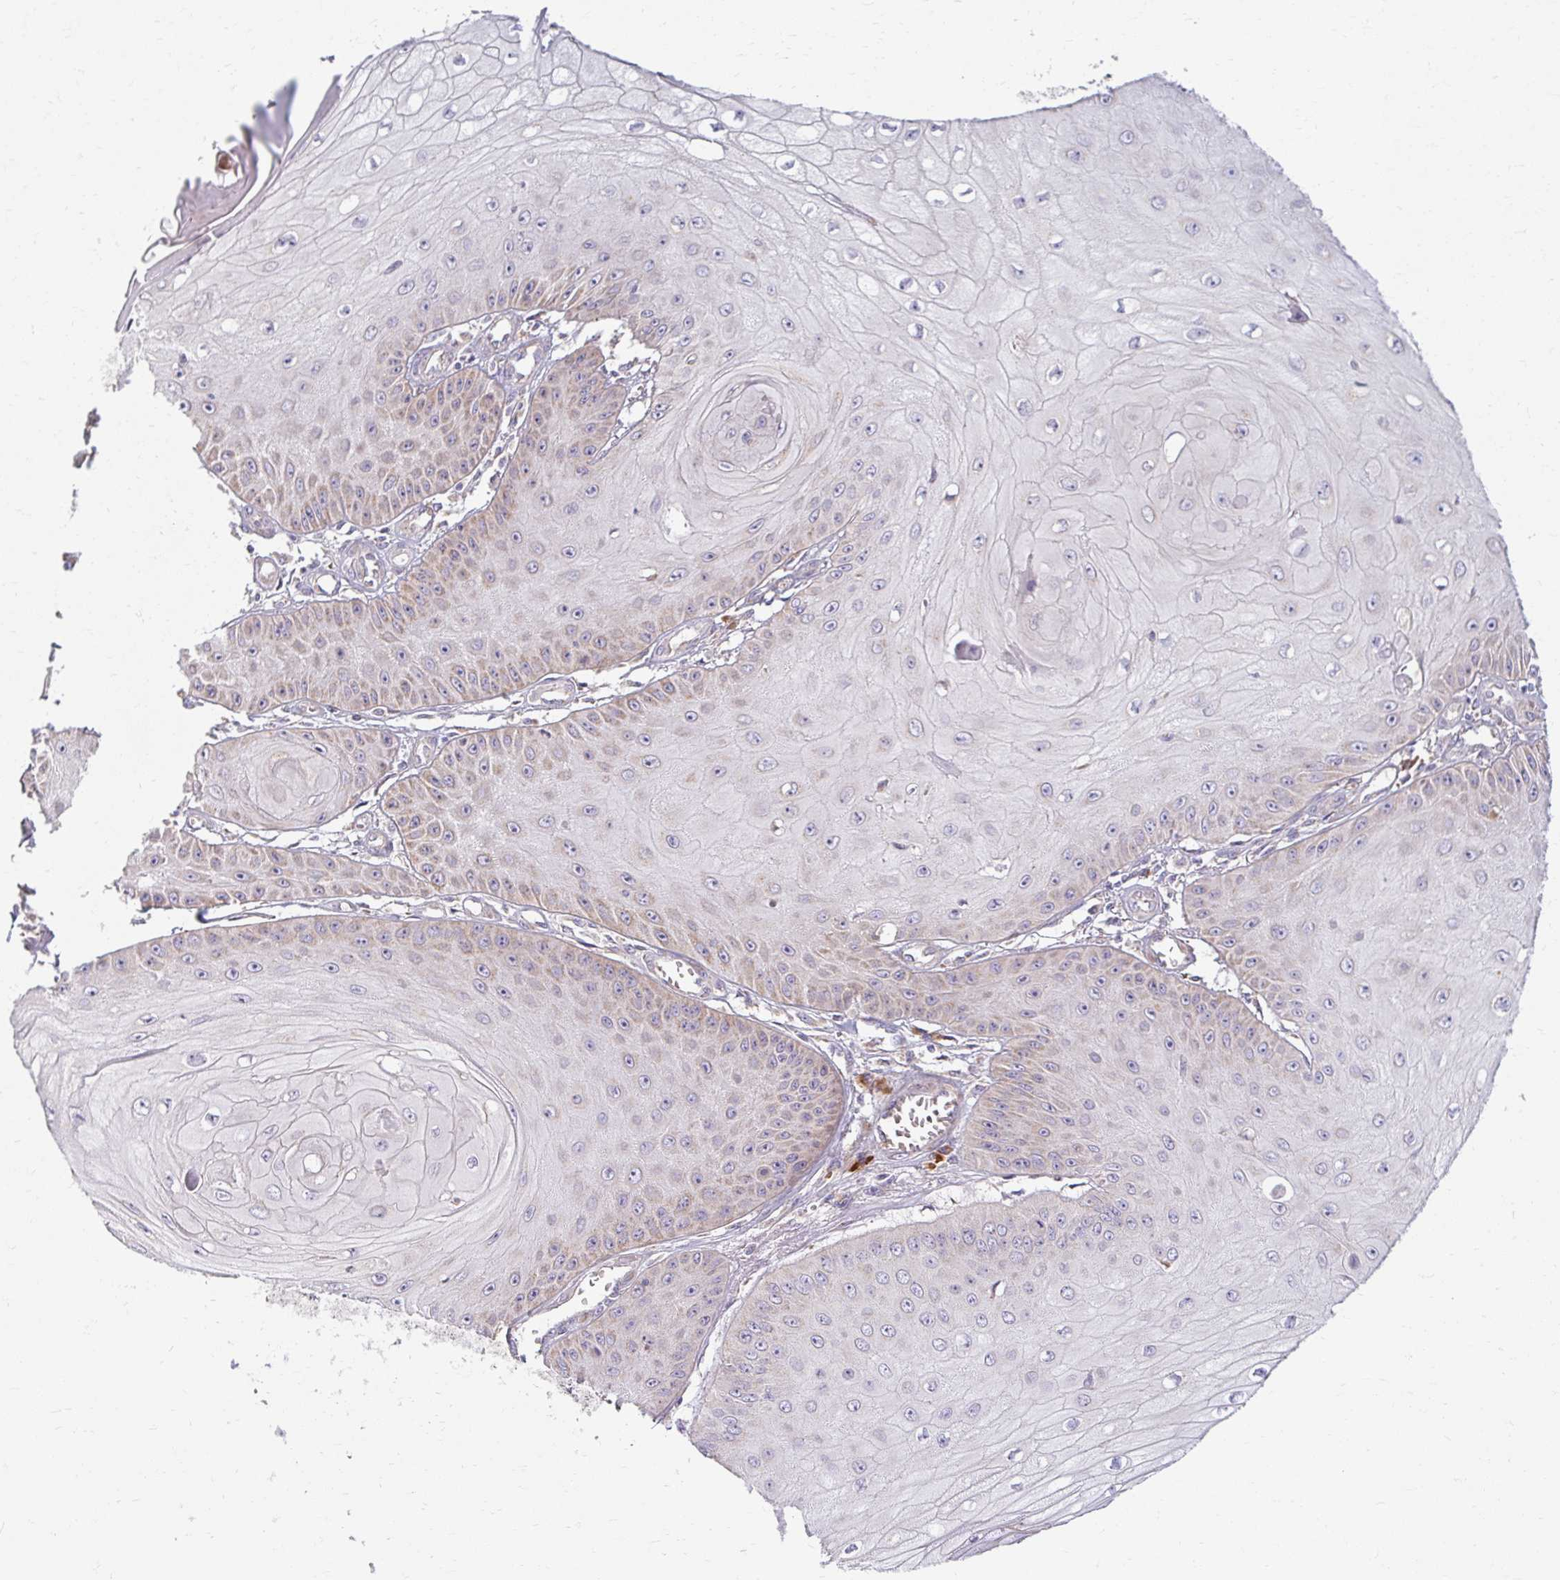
{"staining": {"intensity": "weak", "quantity": "<25%", "location": "cytoplasmic/membranous"}, "tissue": "skin cancer", "cell_type": "Tumor cells", "image_type": "cancer", "snomed": [{"axis": "morphology", "description": "Squamous cell carcinoma, NOS"}, {"axis": "topography", "description": "Skin"}], "caption": "Skin cancer (squamous cell carcinoma) stained for a protein using immunohistochemistry (IHC) shows no expression tumor cells.", "gene": "SKP2", "patient": {"sex": "male", "age": 70}}